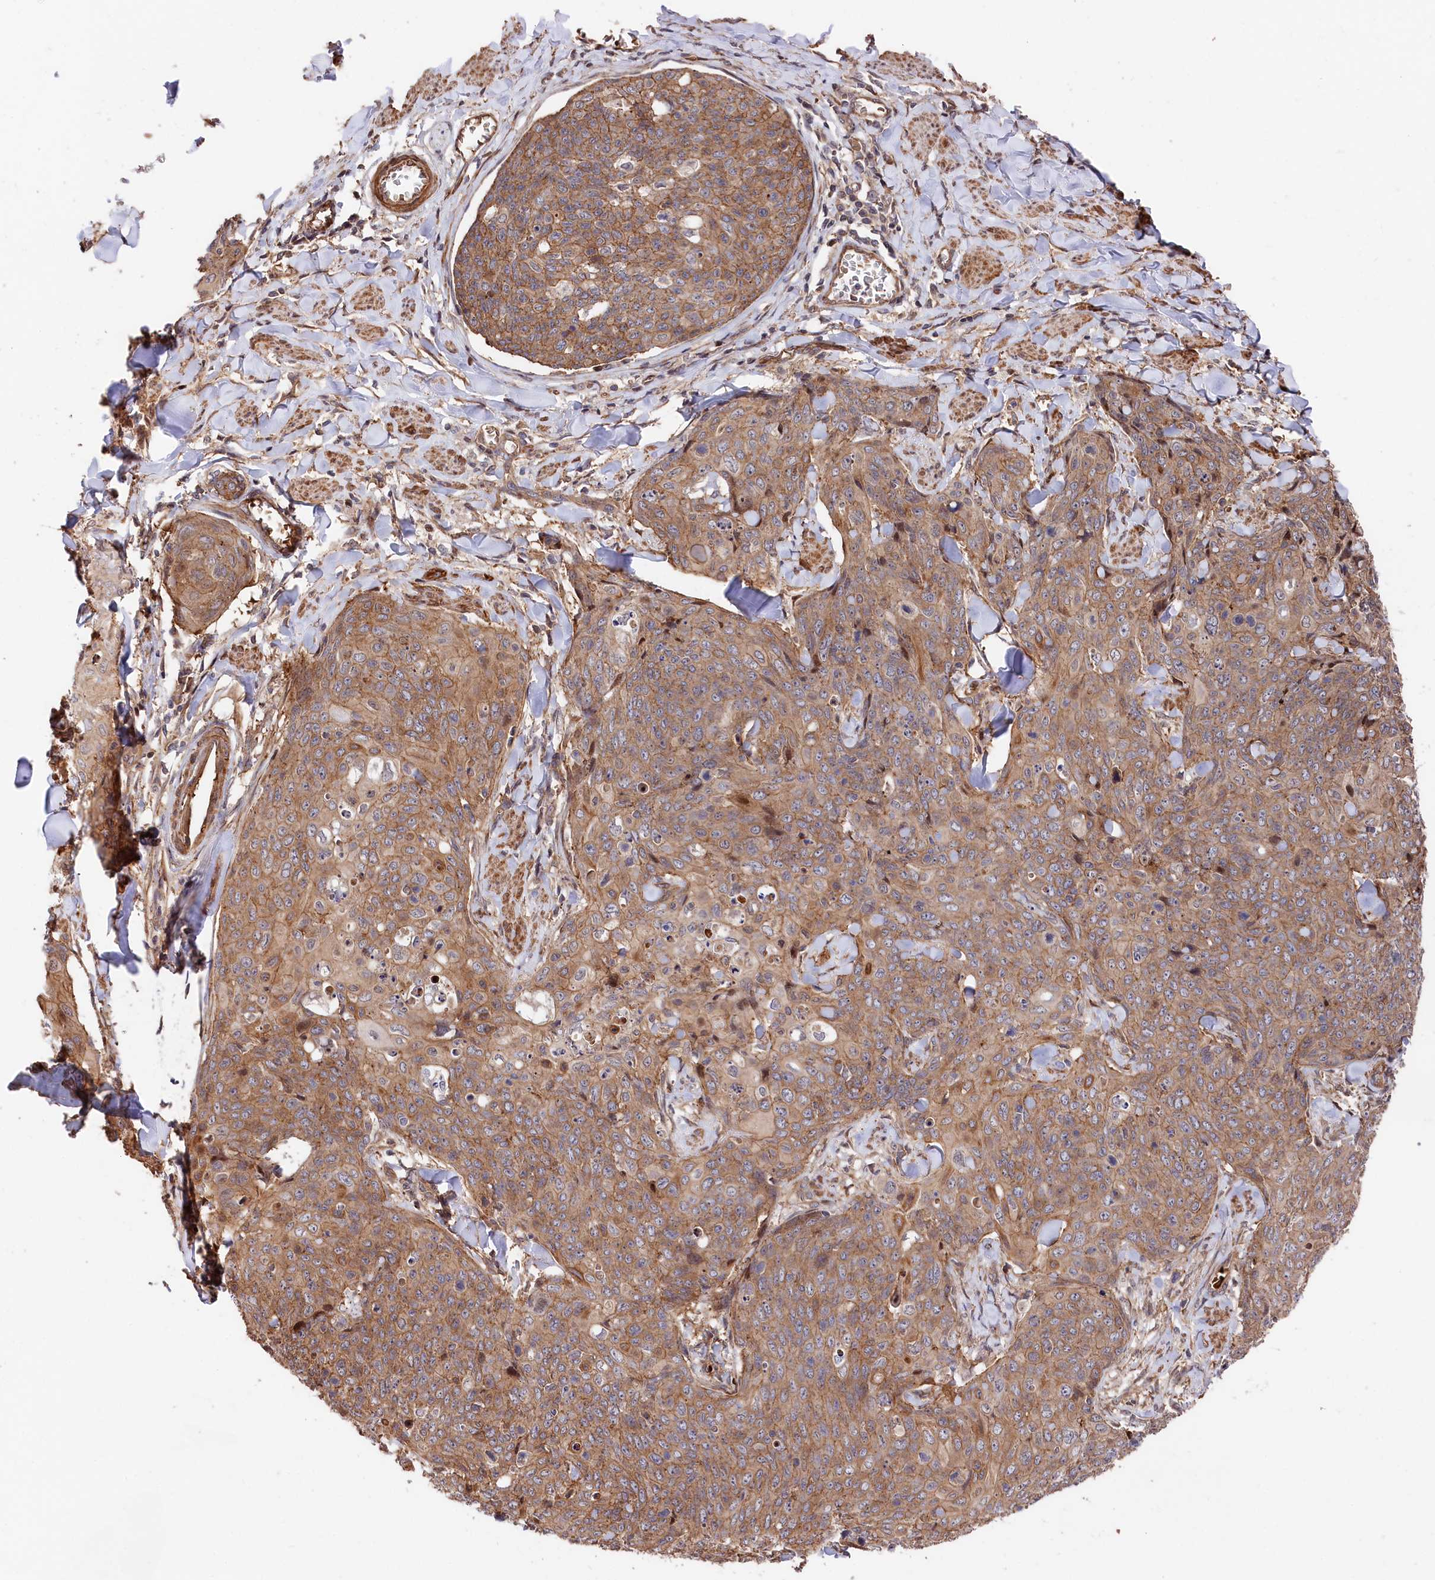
{"staining": {"intensity": "moderate", "quantity": ">75%", "location": "cytoplasmic/membranous"}, "tissue": "skin cancer", "cell_type": "Tumor cells", "image_type": "cancer", "snomed": [{"axis": "morphology", "description": "Squamous cell carcinoma, NOS"}, {"axis": "topography", "description": "Skin"}, {"axis": "topography", "description": "Vulva"}], "caption": "Brown immunohistochemical staining in human squamous cell carcinoma (skin) shows moderate cytoplasmic/membranous staining in about >75% of tumor cells. (Stains: DAB (3,3'-diaminobenzidine) in brown, nuclei in blue, Microscopy: brightfield microscopy at high magnification).", "gene": "TNKS1BP1", "patient": {"sex": "female", "age": 85}}